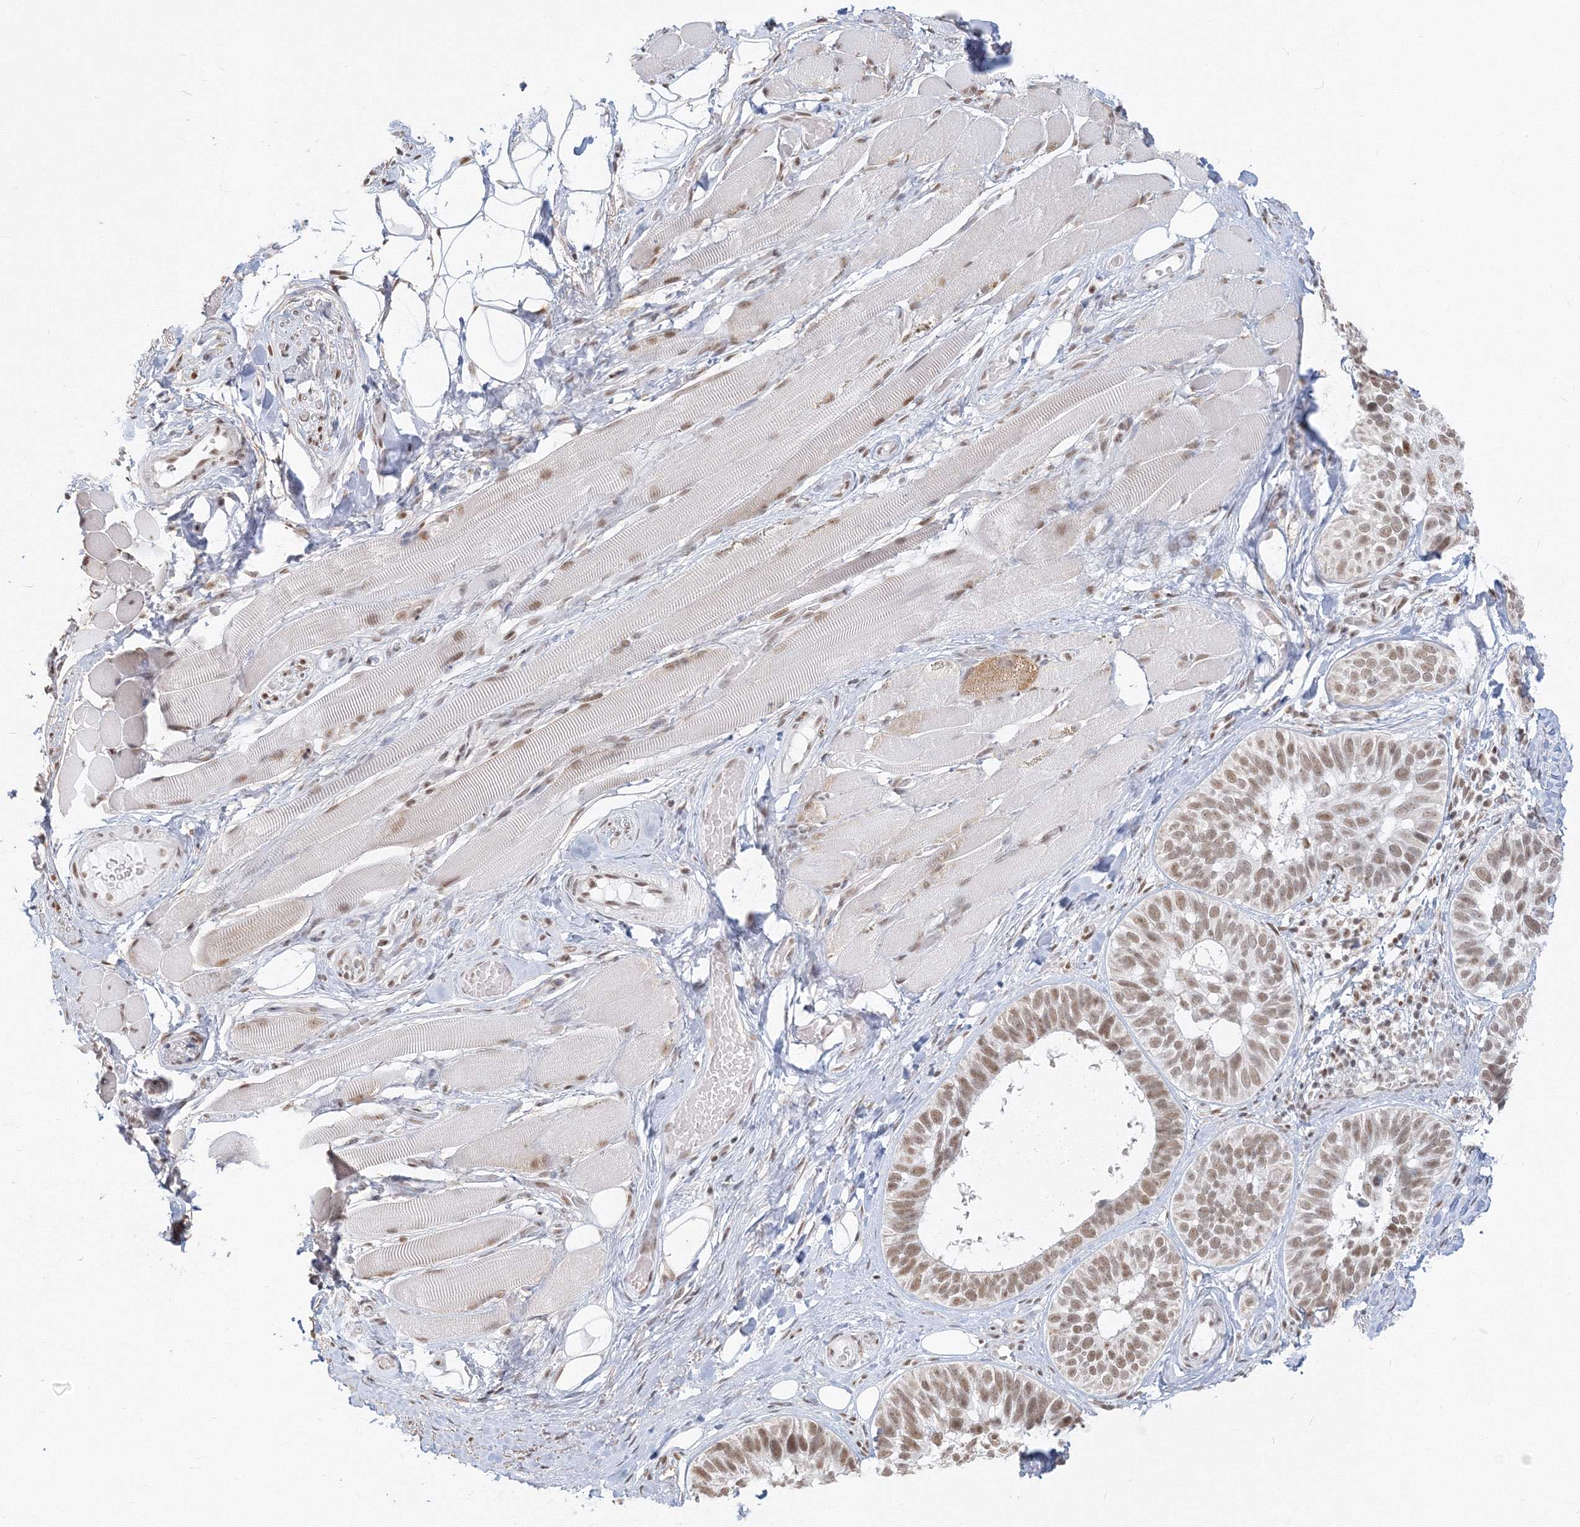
{"staining": {"intensity": "moderate", "quantity": ">75%", "location": "nuclear"}, "tissue": "skin cancer", "cell_type": "Tumor cells", "image_type": "cancer", "snomed": [{"axis": "morphology", "description": "Basal cell carcinoma"}, {"axis": "topography", "description": "Skin"}], "caption": "Skin basal cell carcinoma tissue demonstrates moderate nuclear positivity in approximately >75% of tumor cells, visualized by immunohistochemistry.", "gene": "PPP4R2", "patient": {"sex": "male", "age": 62}}